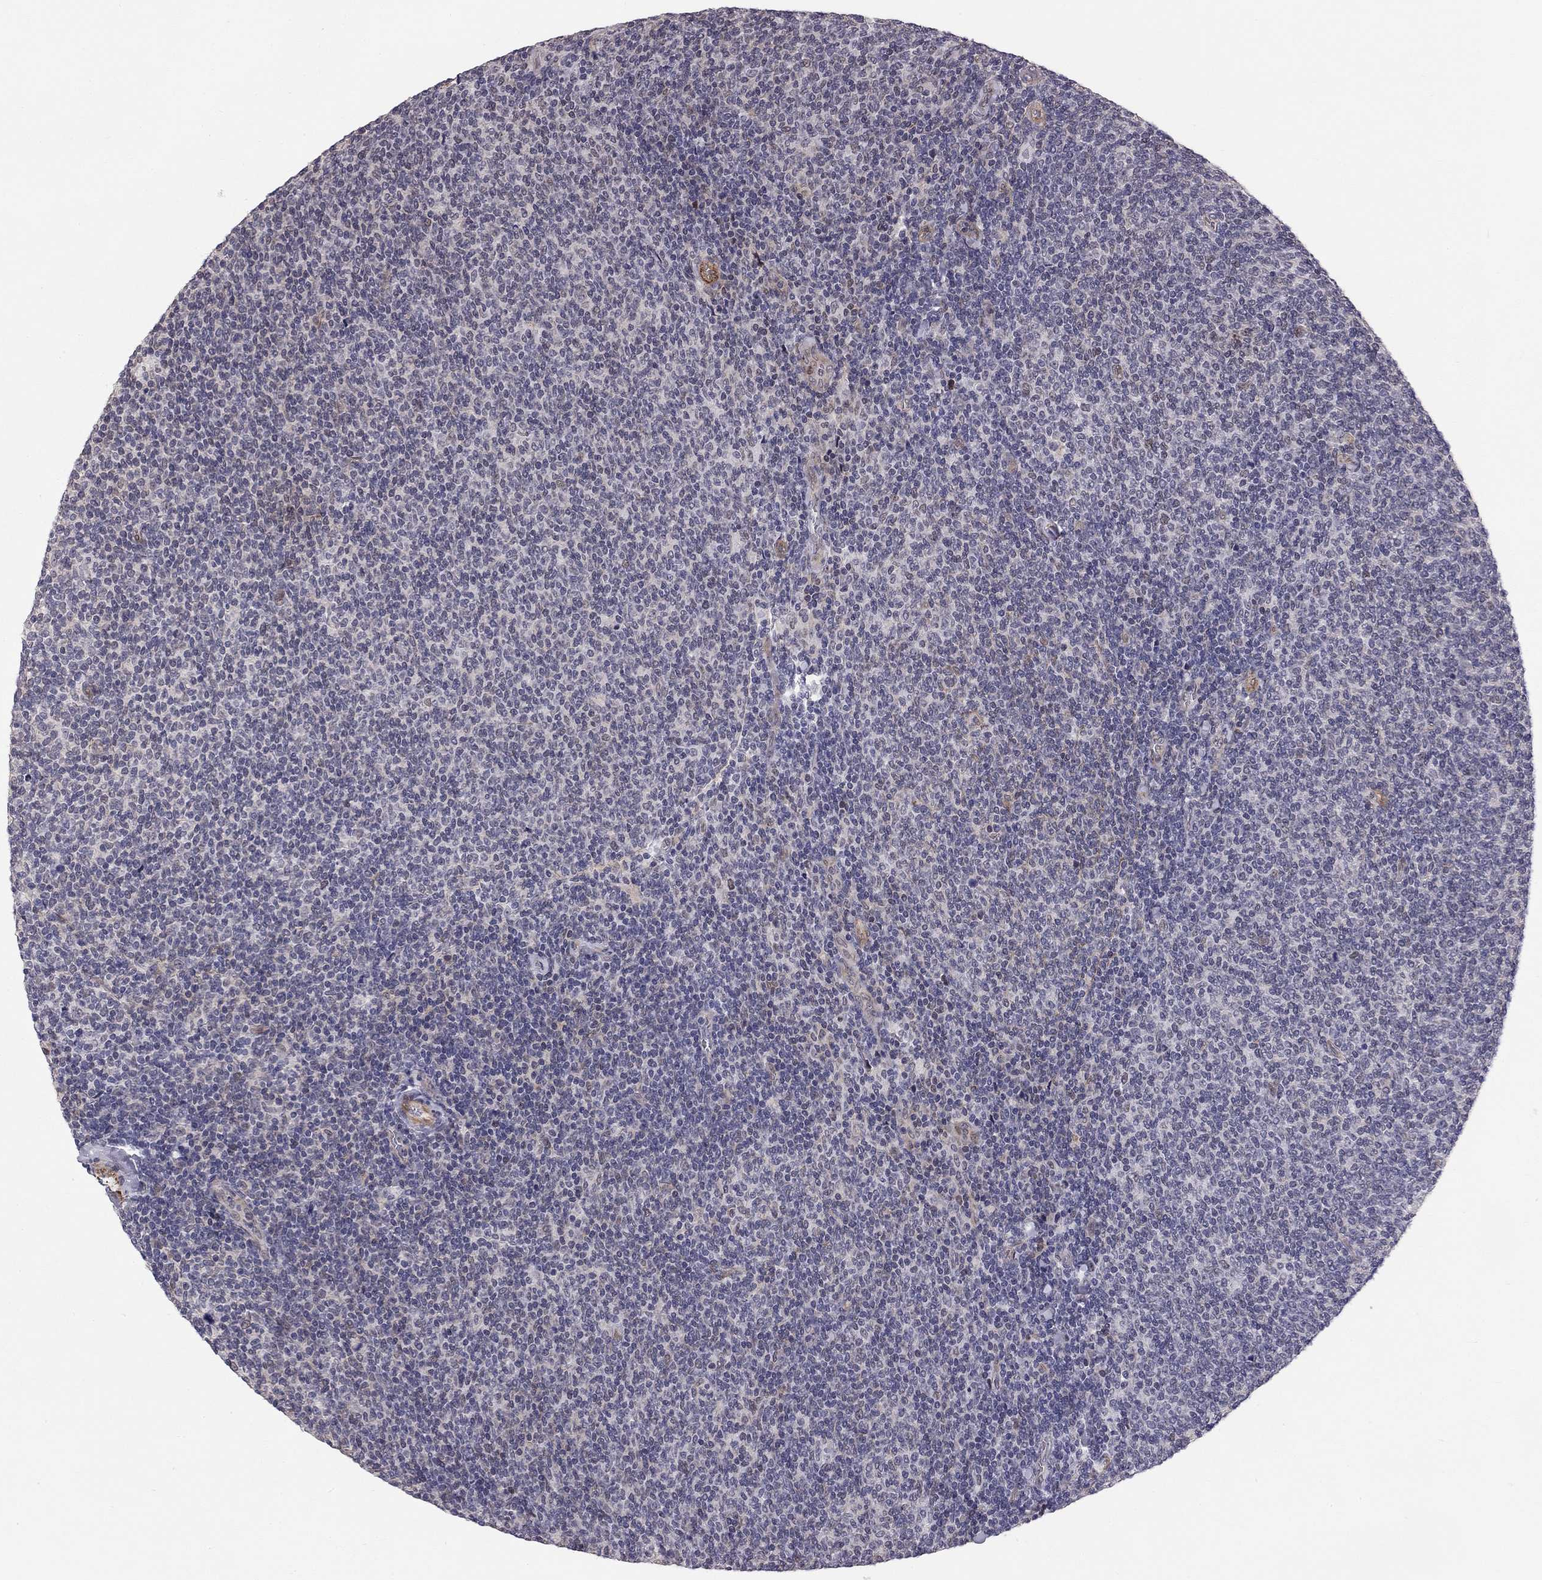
{"staining": {"intensity": "negative", "quantity": "none", "location": "none"}, "tissue": "lymphoma", "cell_type": "Tumor cells", "image_type": "cancer", "snomed": [{"axis": "morphology", "description": "Malignant lymphoma, non-Hodgkin's type, Low grade"}, {"axis": "topography", "description": "Lymph node"}], "caption": "Immunohistochemistry (IHC) micrograph of low-grade malignant lymphoma, non-Hodgkin's type stained for a protein (brown), which reveals no staining in tumor cells.", "gene": "GJB4", "patient": {"sex": "male", "age": 52}}